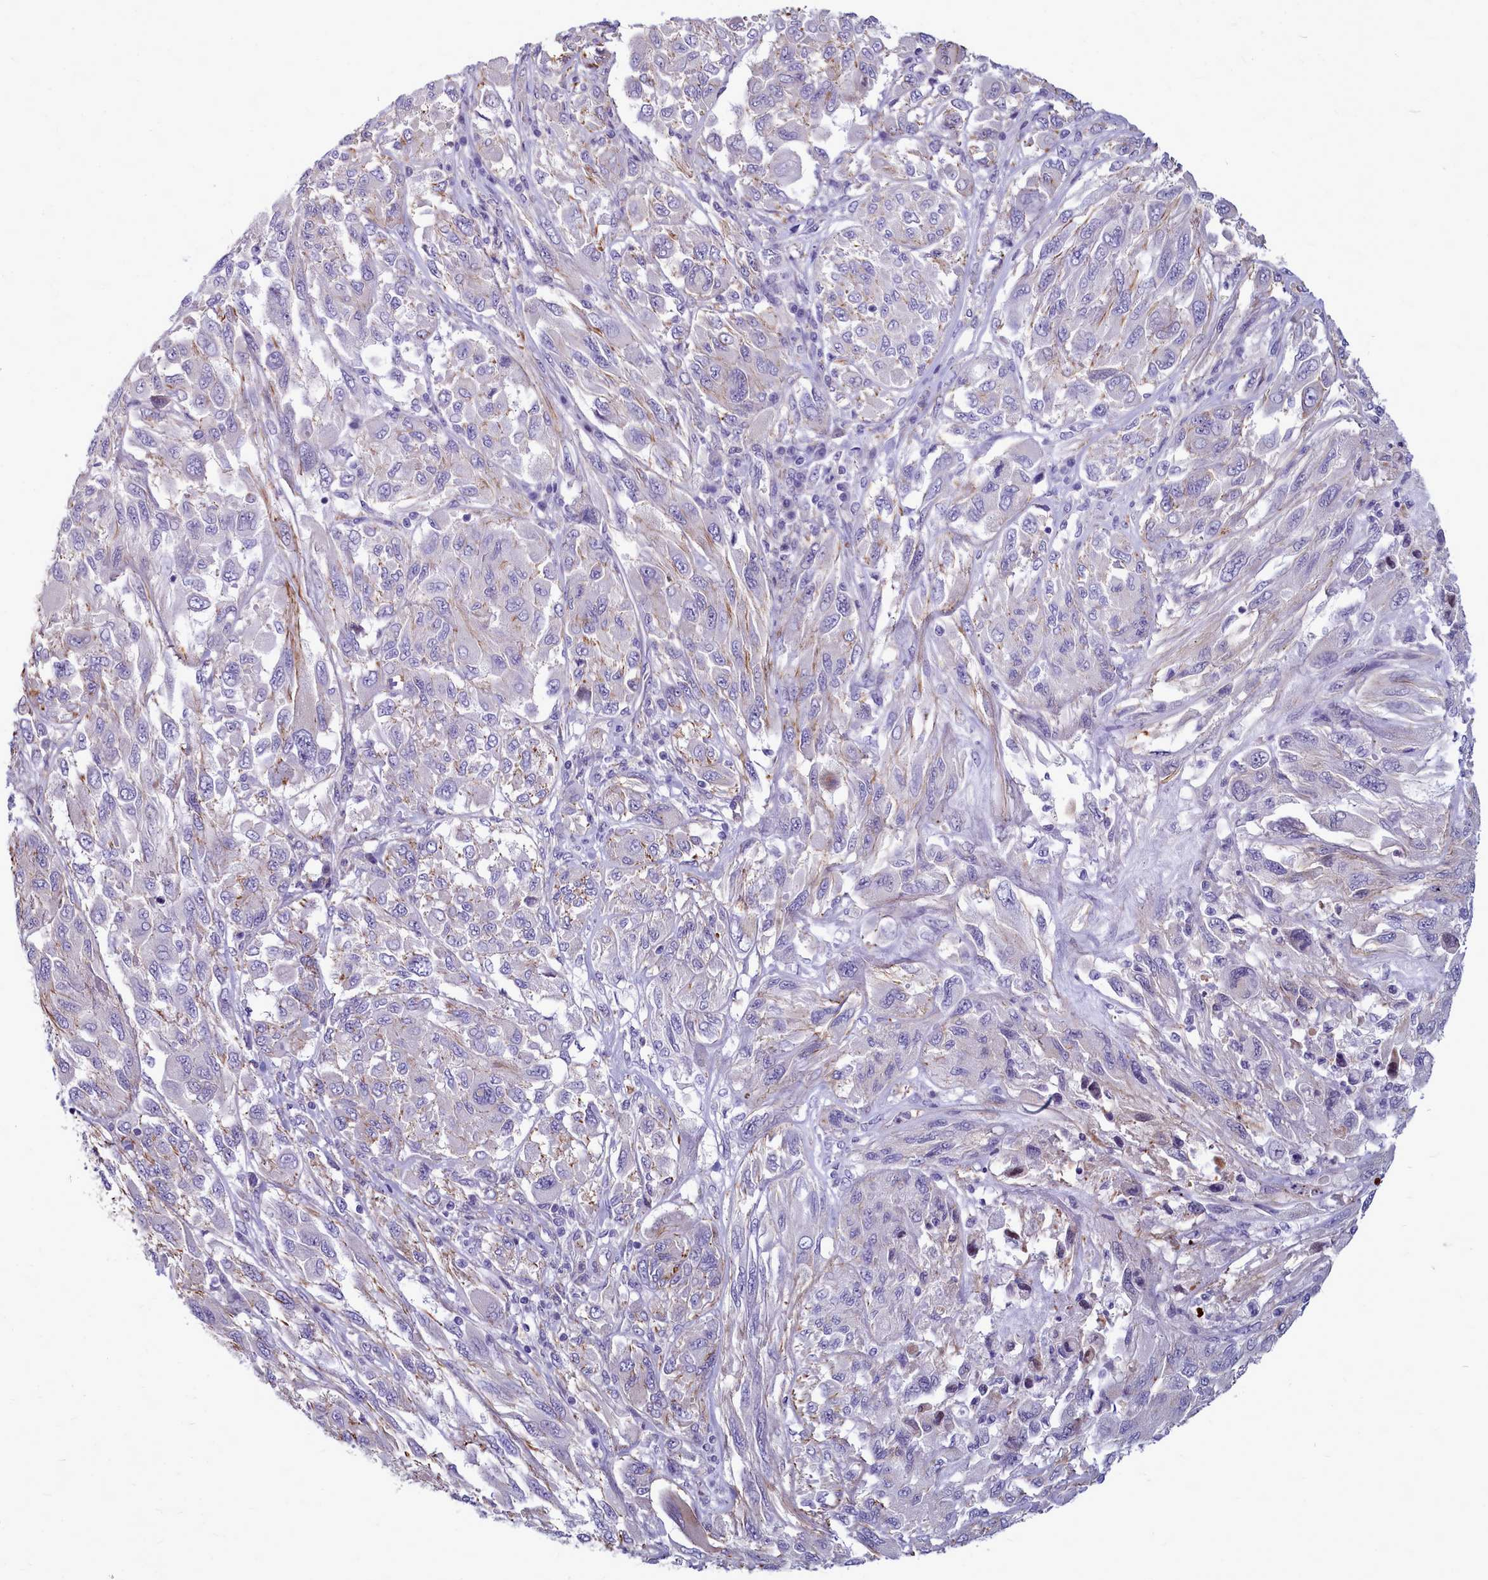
{"staining": {"intensity": "negative", "quantity": "none", "location": "none"}, "tissue": "melanoma", "cell_type": "Tumor cells", "image_type": "cancer", "snomed": [{"axis": "morphology", "description": "Malignant melanoma, NOS"}, {"axis": "topography", "description": "Skin"}], "caption": "Protein analysis of melanoma demonstrates no significant staining in tumor cells. (DAB (3,3'-diaminobenzidine) immunohistochemistry with hematoxylin counter stain).", "gene": "TTC5", "patient": {"sex": "female", "age": 91}}